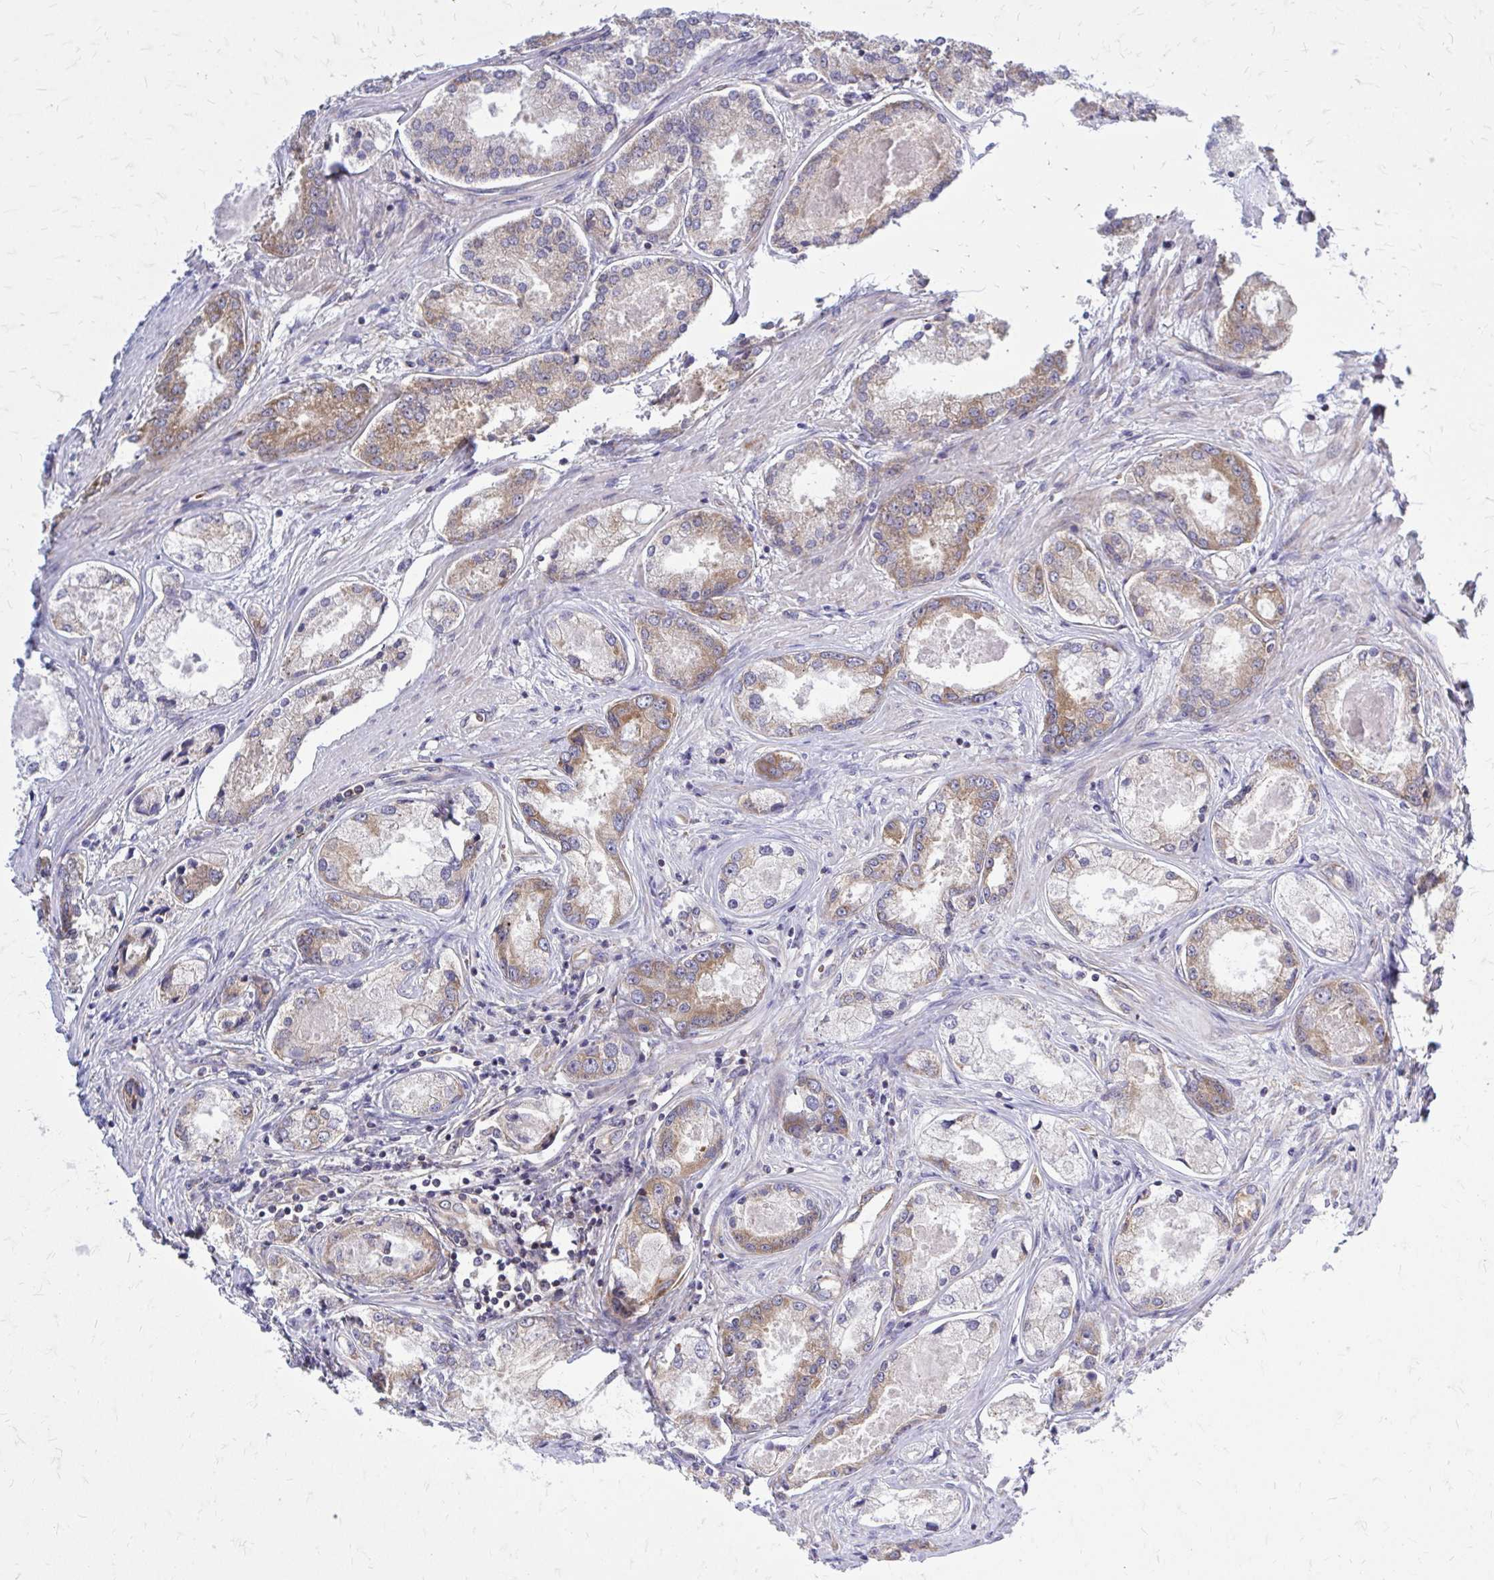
{"staining": {"intensity": "moderate", "quantity": "25%-75%", "location": "cytoplasmic/membranous"}, "tissue": "prostate cancer", "cell_type": "Tumor cells", "image_type": "cancer", "snomed": [{"axis": "morphology", "description": "Adenocarcinoma, Low grade"}, {"axis": "topography", "description": "Prostate"}], "caption": "Tumor cells demonstrate medium levels of moderate cytoplasmic/membranous staining in about 25%-75% of cells in prostate cancer (low-grade adenocarcinoma).", "gene": "PDK4", "patient": {"sex": "male", "age": 68}}